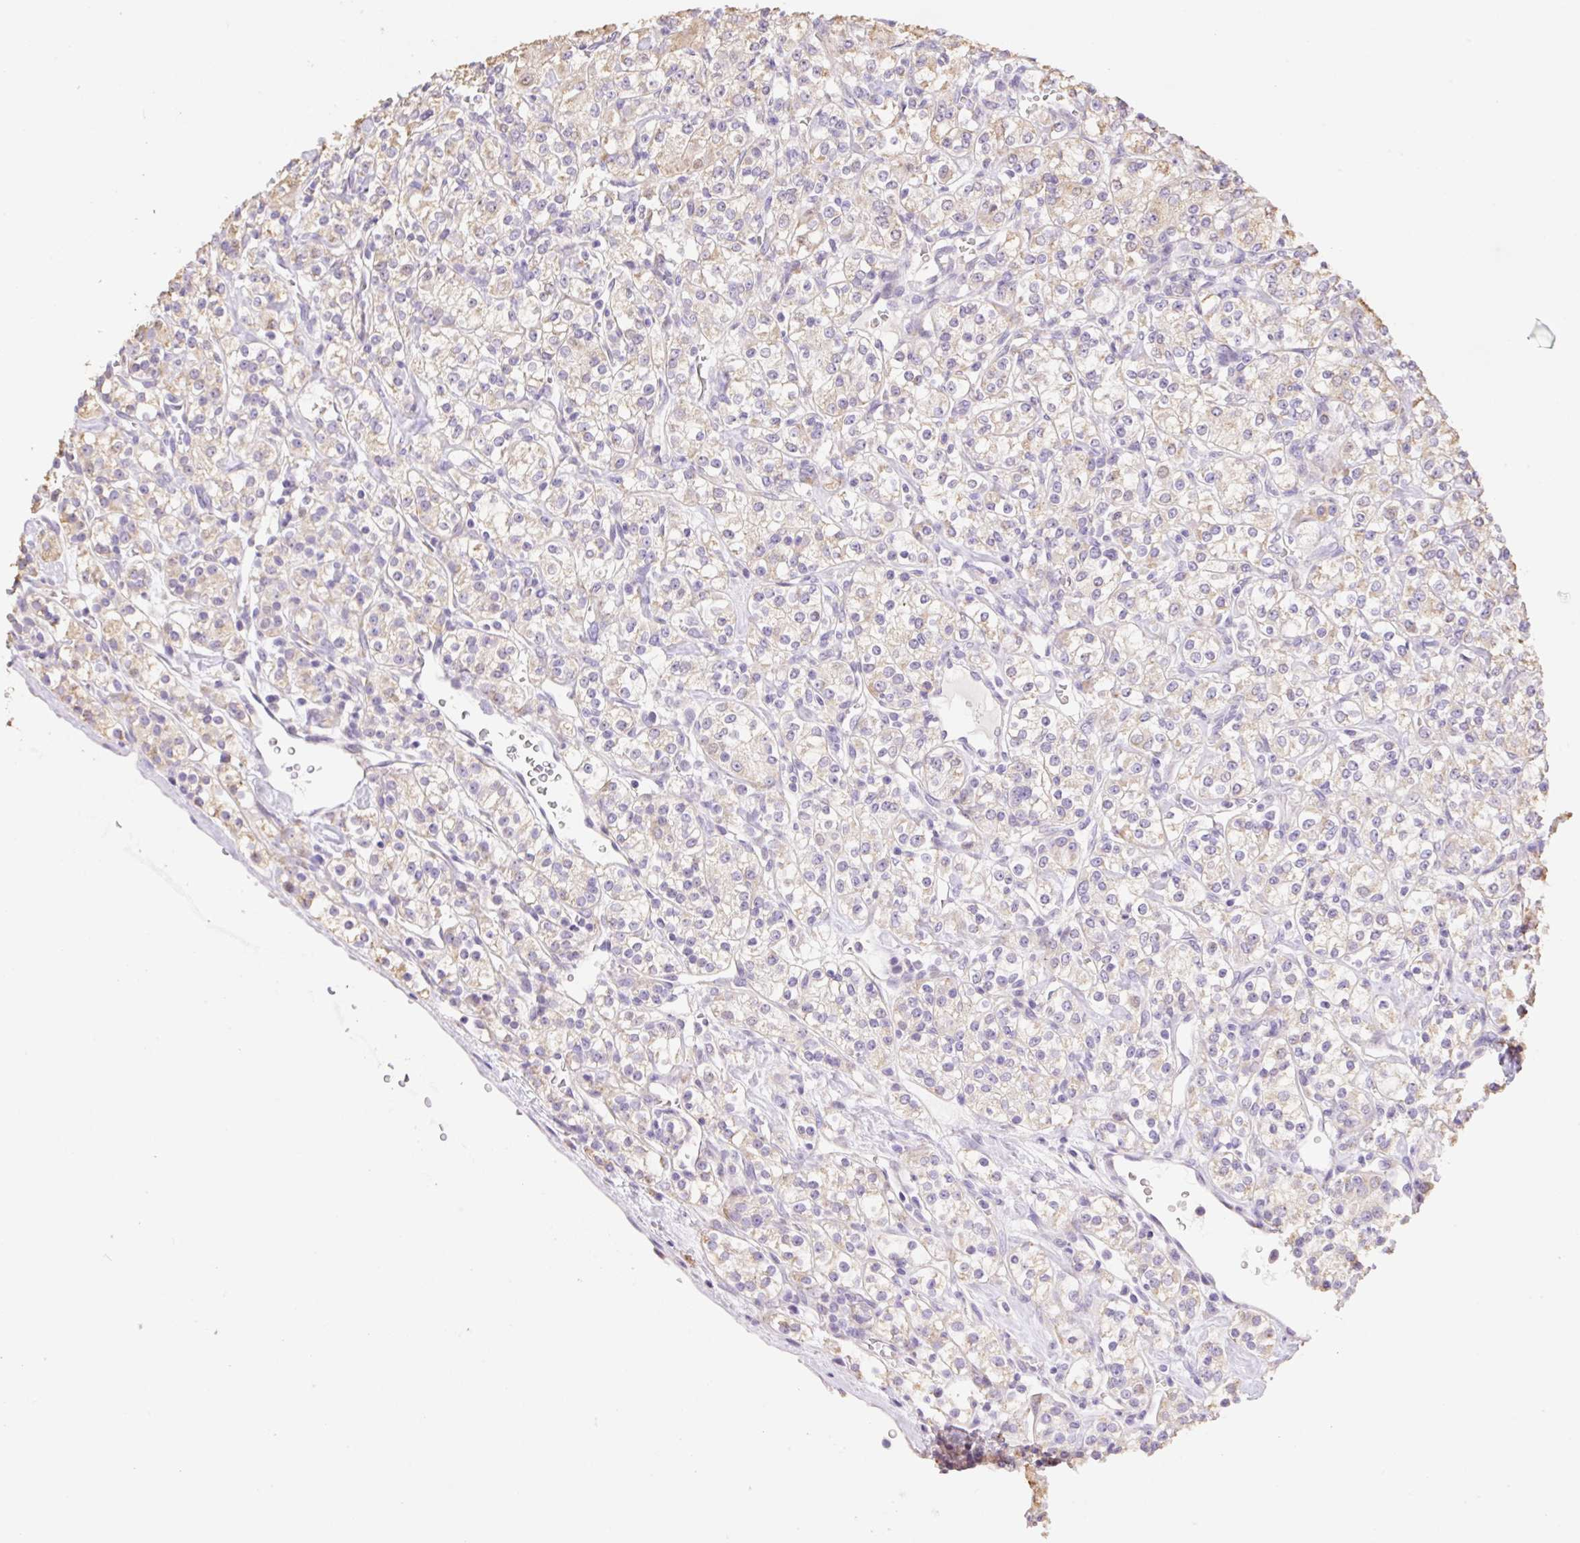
{"staining": {"intensity": "weak", "quantity": "<25%", "location": "cytoplasmic/membranous"}, "tissue": "renal cancer", "cell_type": "Tumor cells", "image_type": "cancer", "snomed": [{"axis": "morphology", "description": "Adenocarcinoma, NOS"}, {"axis": "topography", "description": "Kidney"}], "caption": "Protein analysis of renal cancer shows no significant positivity in tumor cells.", "gene": "COPZ2", "patient": {"sex": "male", "age": 77}}